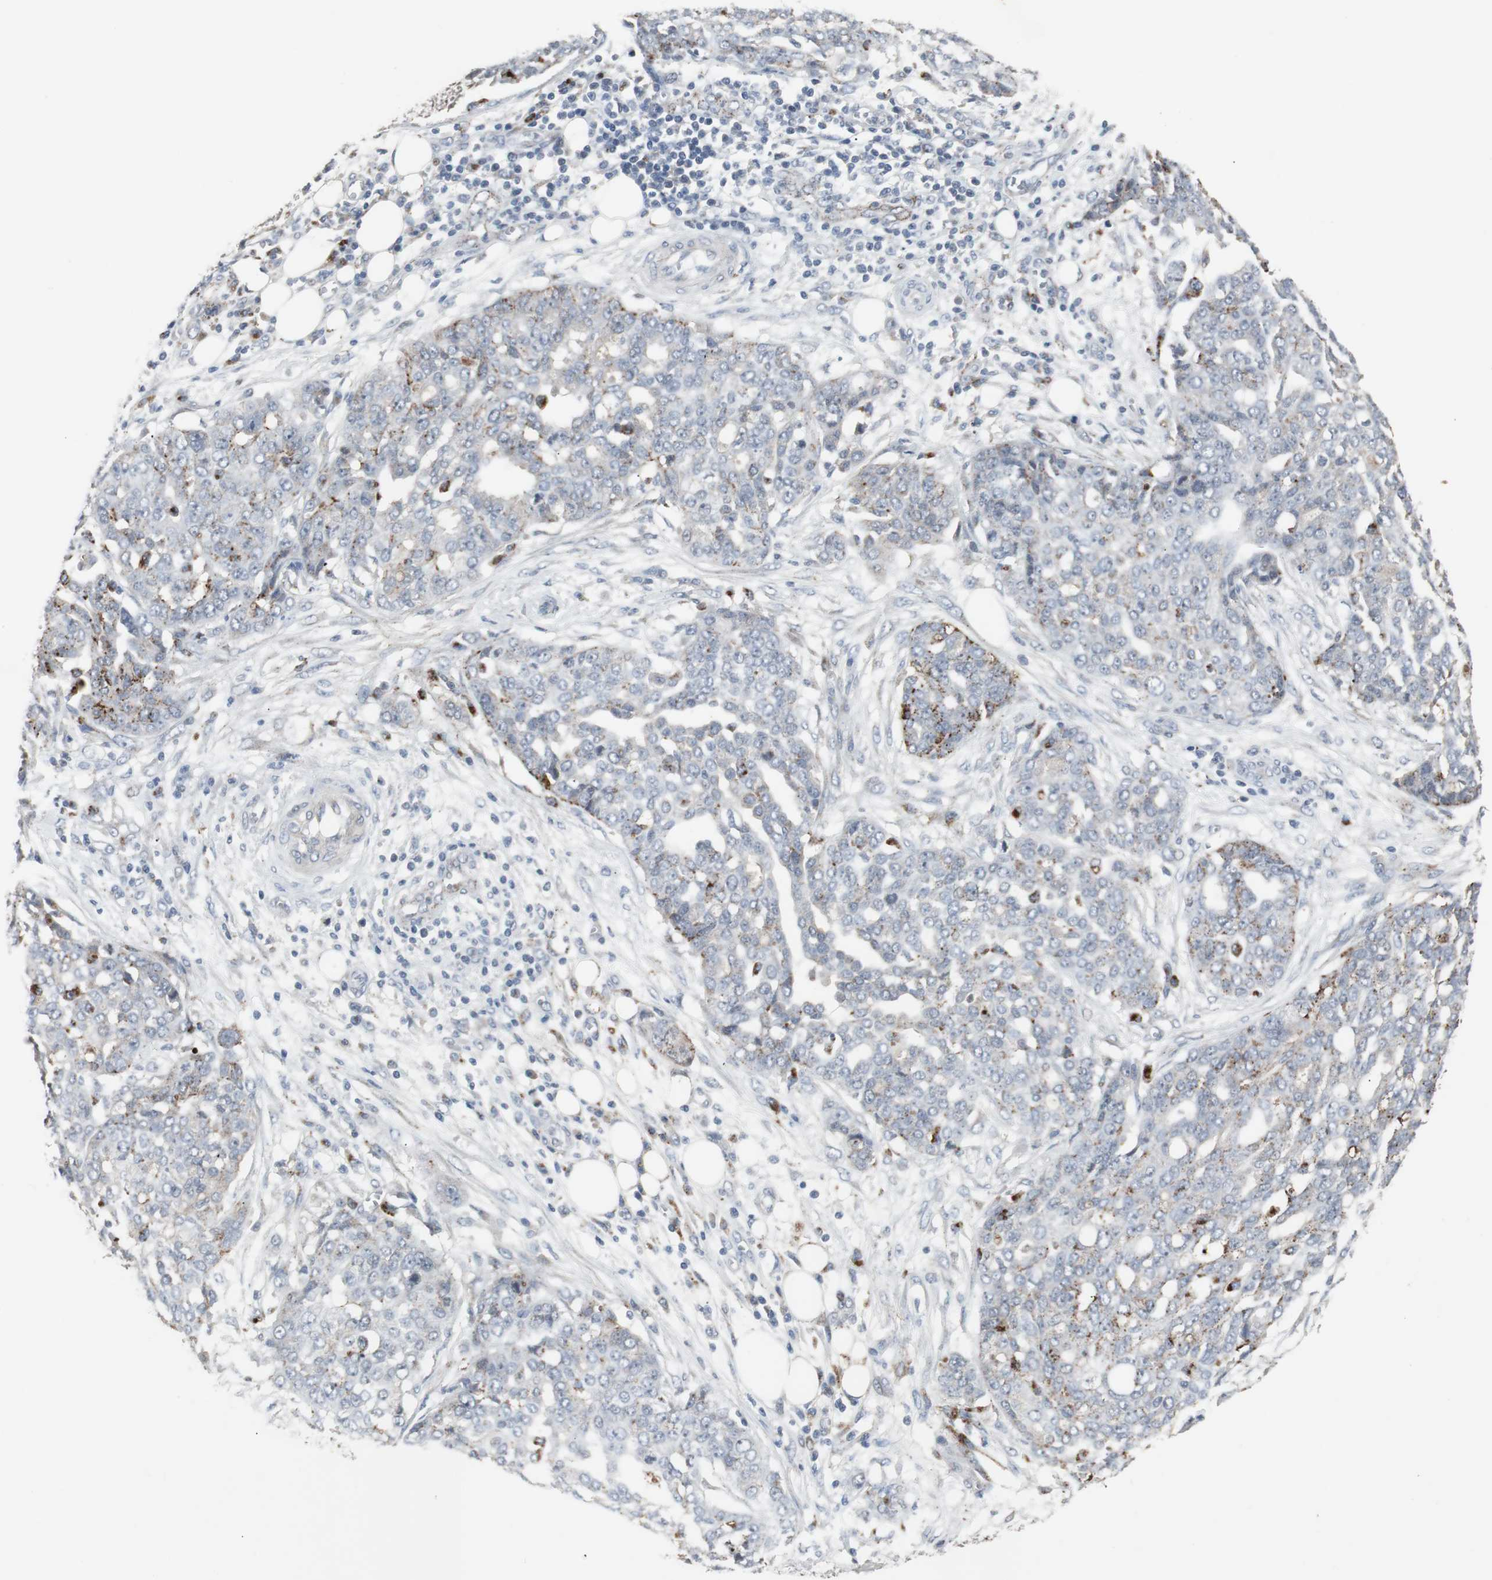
{"staining": {"intensity": "strong", "quantity": "25%-75%", "location": "cytoplasmic/membranous"}, "tissue": "ovarian cancer", "cell_type": "Tumor cells", "image_type": "cancer", "snomed": [{"axis": "morphology", "description": "Cystadenocarcinoma, serous, NOS"}, {"axis": "topography", "description": "Soft tissue"}, {"axis": "topography", "description": "Ovary"}], "caption": "Strong cytoplasmic/membranous positivity is appreciated in approximately 25%-75% of tumor cells in serous cystadenocarcinoma (ovarian).", "gene": "GBA1", "patient": {"sex": "female", "age": 57}}